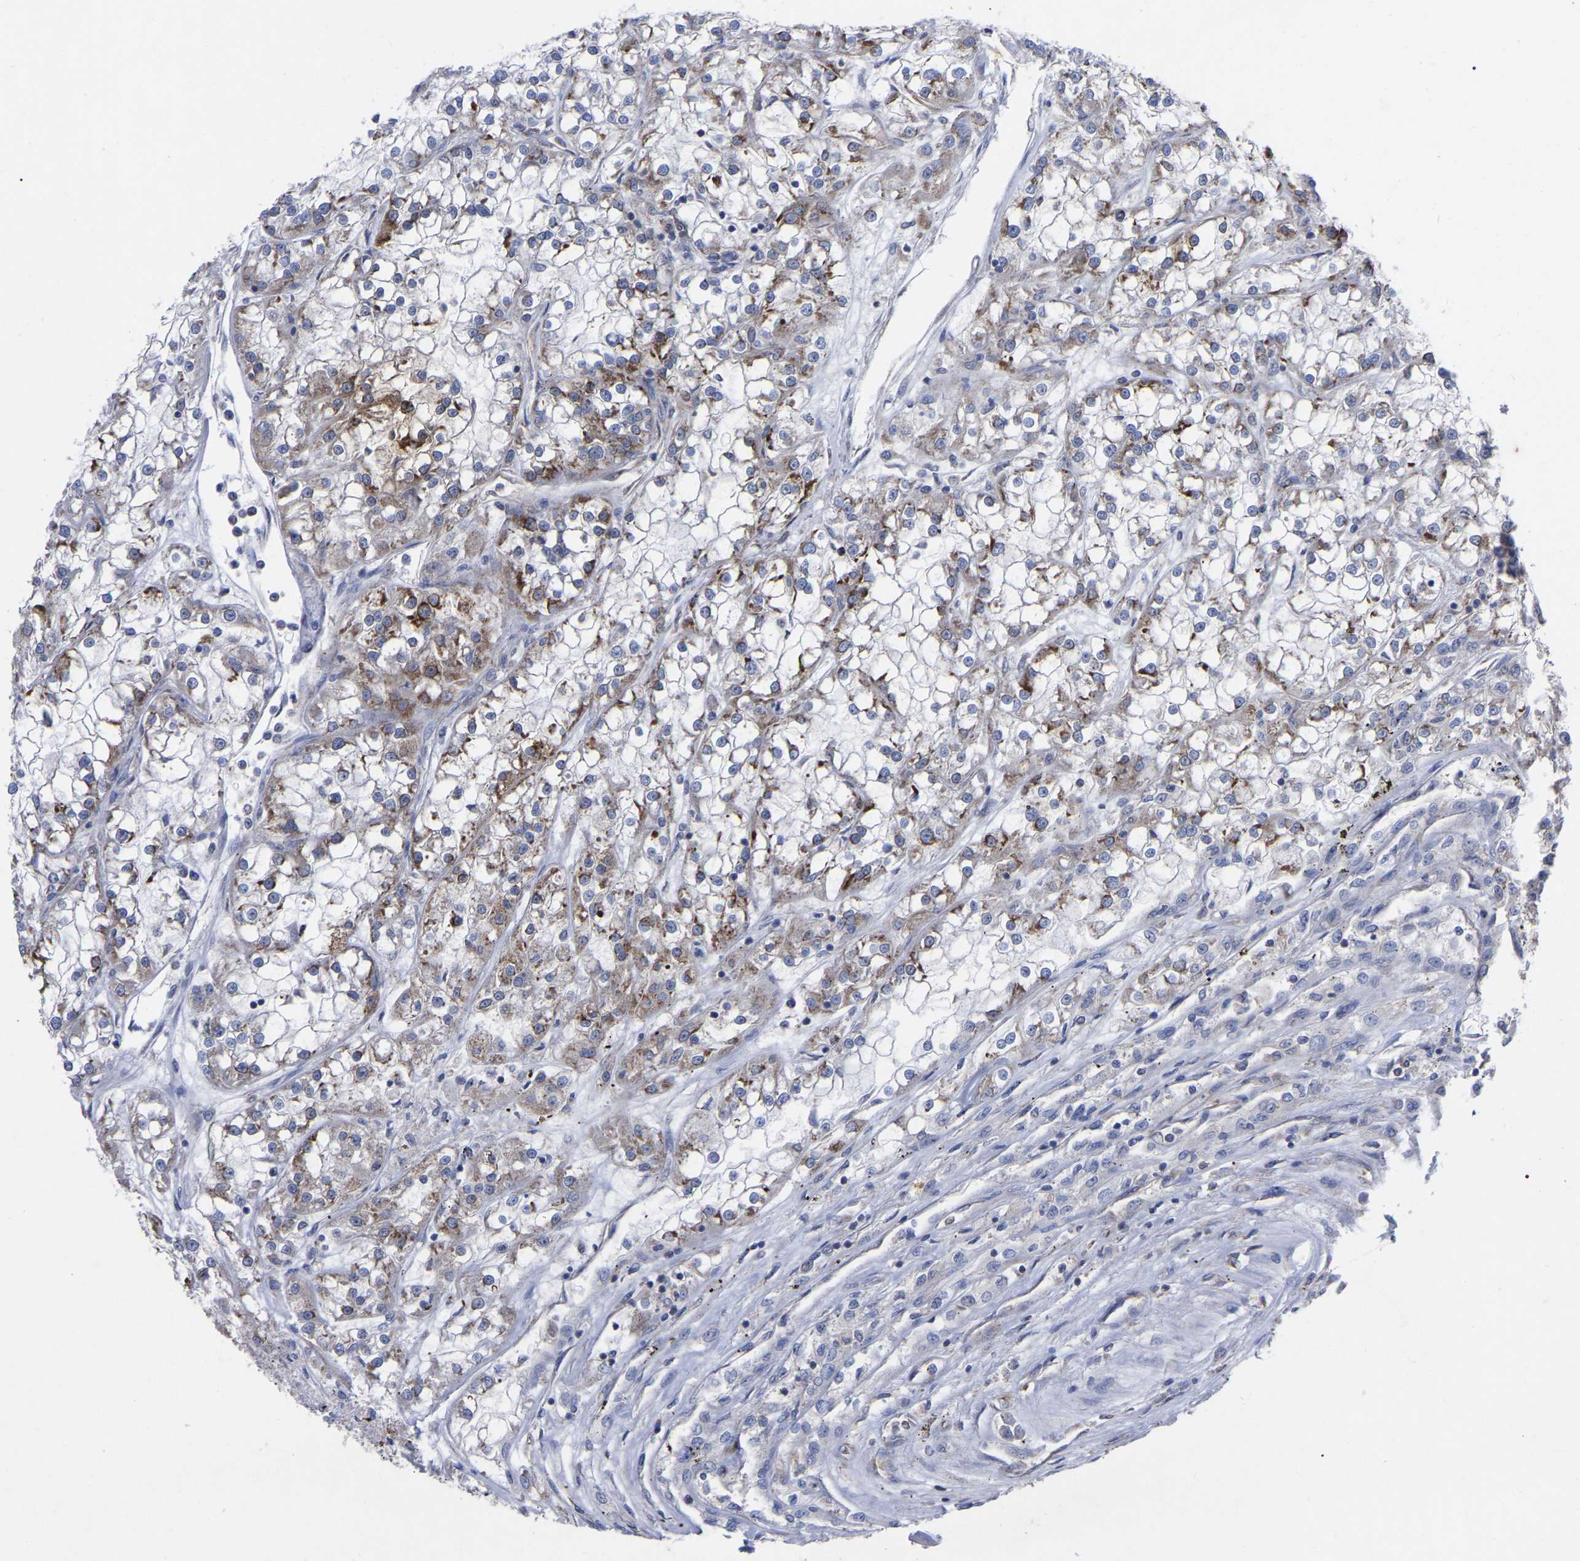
{"staining": {"intensity": "moderate", "quantity": "<25%", "location": "cytoplasmic/membranous"}, "tissue": "renal cancer", "cell_type": "Tumor cells", "image_type": "cancer", "snomed": [{"axis": "morphology", "description": "Adenocarcinoma, NOS"}, {"axis": "topography", "description": "Kidney"}], "caption": "There is low levels of moderate cytoplasmic/membranous positivity in tumor cells of renal cancer (adenocarcinoma), as demonstrated by immunohistochemical staining (brown color).", "gene": "TCP1", "patient": {"sex": "female", "age": 52}}